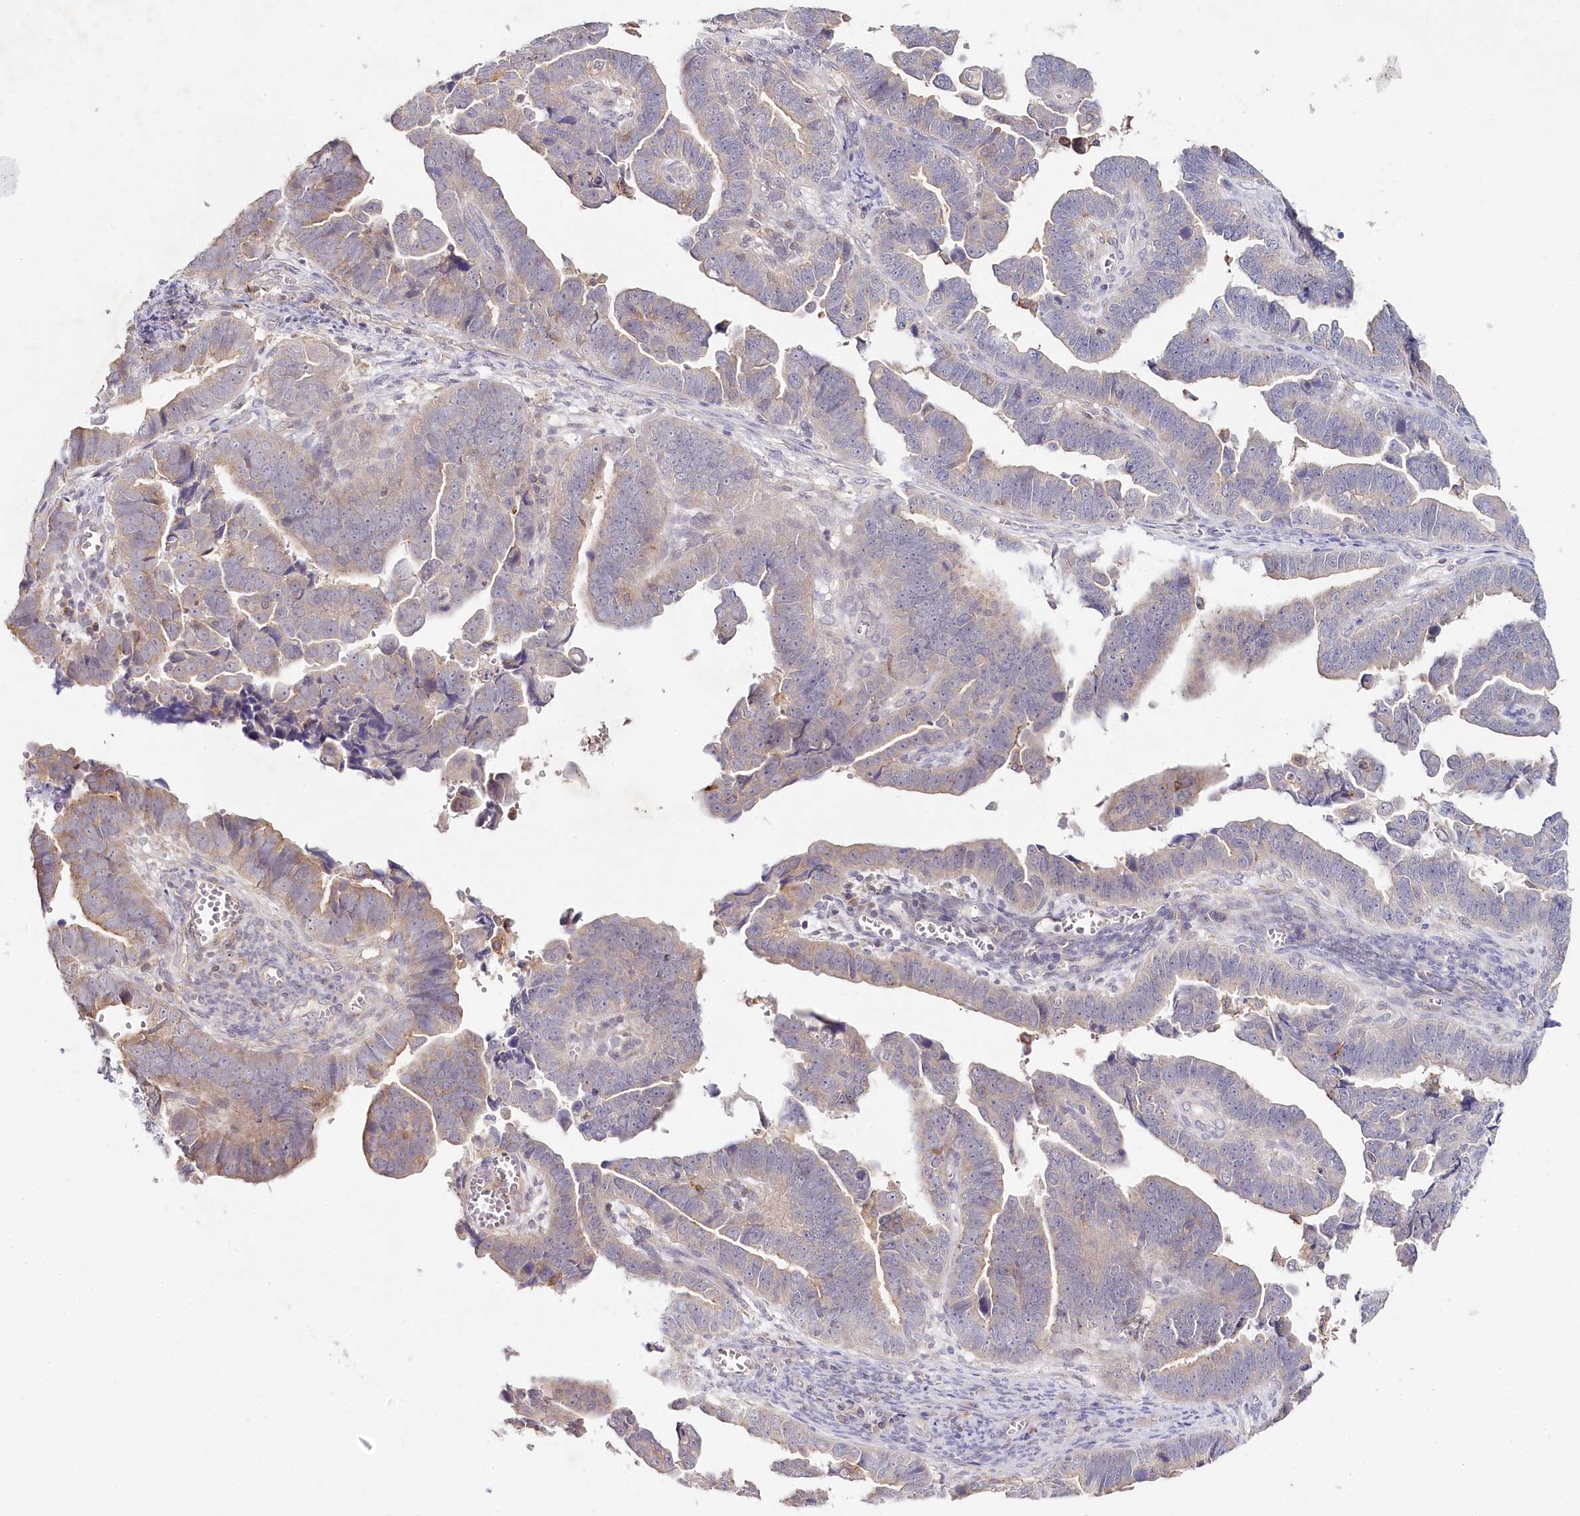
{"staining": {"intensity": "negative", "quantity": "none", "location": "none"}, "tissue": "endometrial cancer", "cell_type": "Tumor cells", "image_type": "cancer", "snomed": [{"axis": "morphology", "description": "Adenocarcinoma, NOS"}, {"axis": "topography", "description": "Endometrium"}], "caption": "DAB immunohistochemical staining of human endometrial cancer (adenocarcinoma) reveals no significant positivity in tumor cells.", "gene": "DAPK1", "patient": {"sex": "female", "age": 75}}